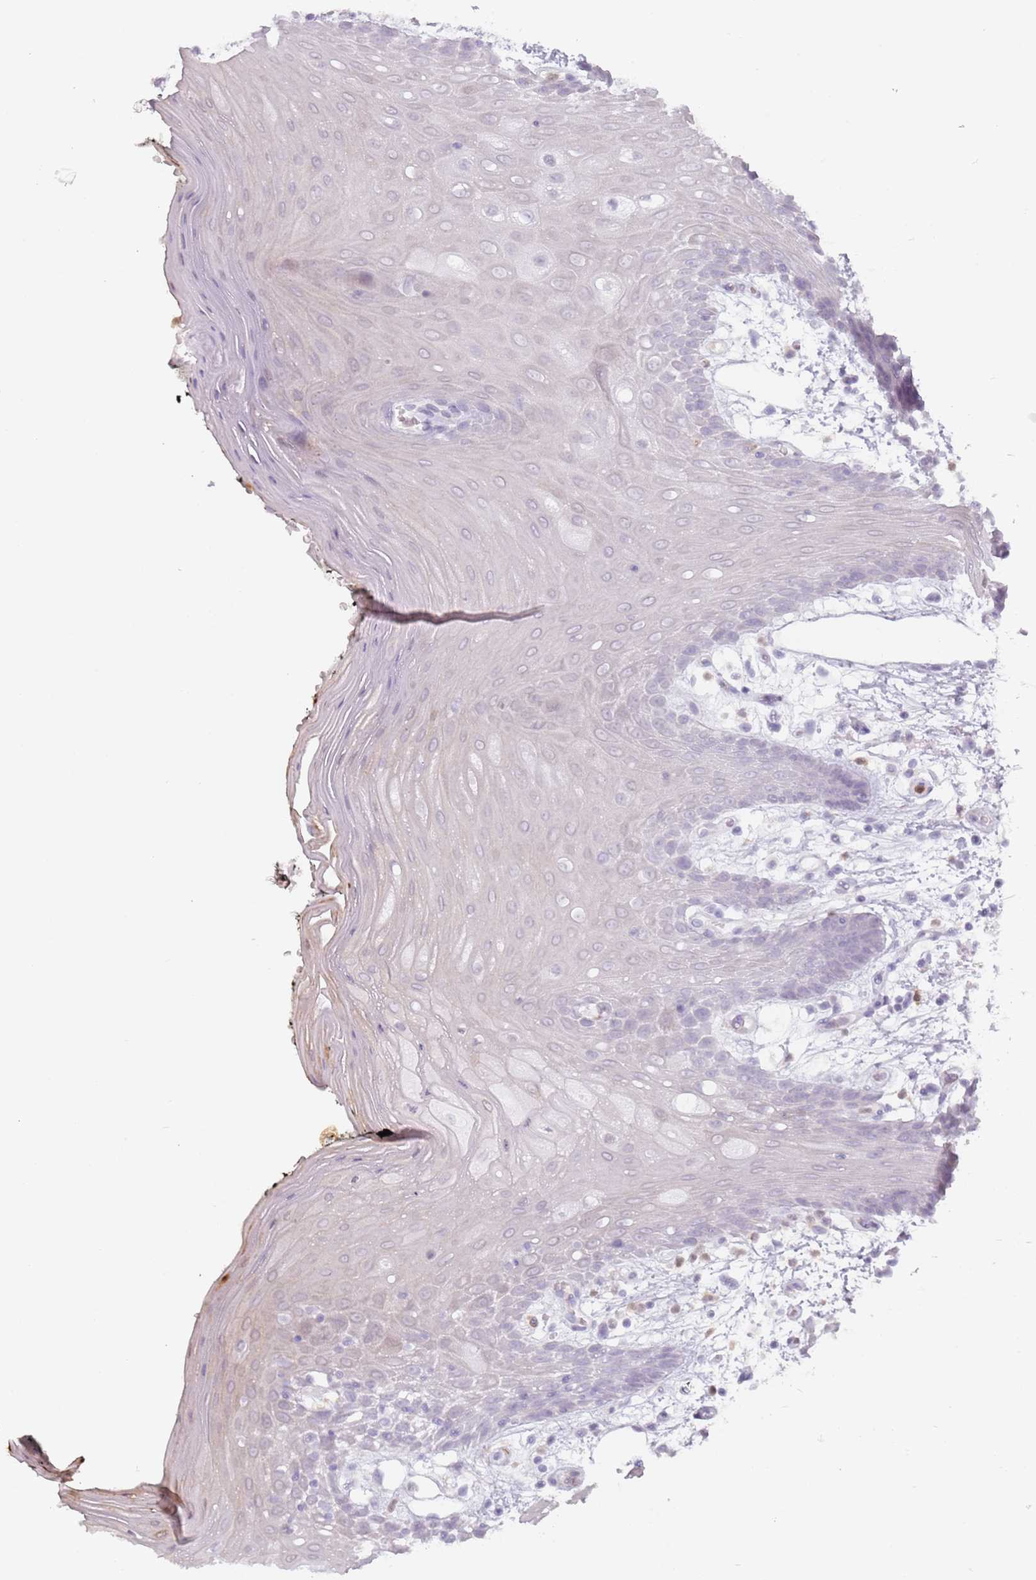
{"staining": {"intensity": "negative", "quantity": "none", "location": "none"}, "tissue": "oral mucosa", "cell_type": "Squamous epithelial cells", "image_type": "normal", "snomed": [{"axis": "morphology", "description": "Normal tissue, NOS"}, {"axis": "topography", "description": "Oral tissue"}, {"axis": "topography", "description": "Tounge, NOS"}], "caption": "Immunohistochemistry (IHC) micrograph of benign oral mucosa: human oral mucosa stained with DAB shows no significant protein expression in squamous epithelial cells. (Immunohistochemistry (IHC), brightfield microscopy, high magnification).", "gene": "ZNF584", "patient": {"sex": "female", "age": 59}}